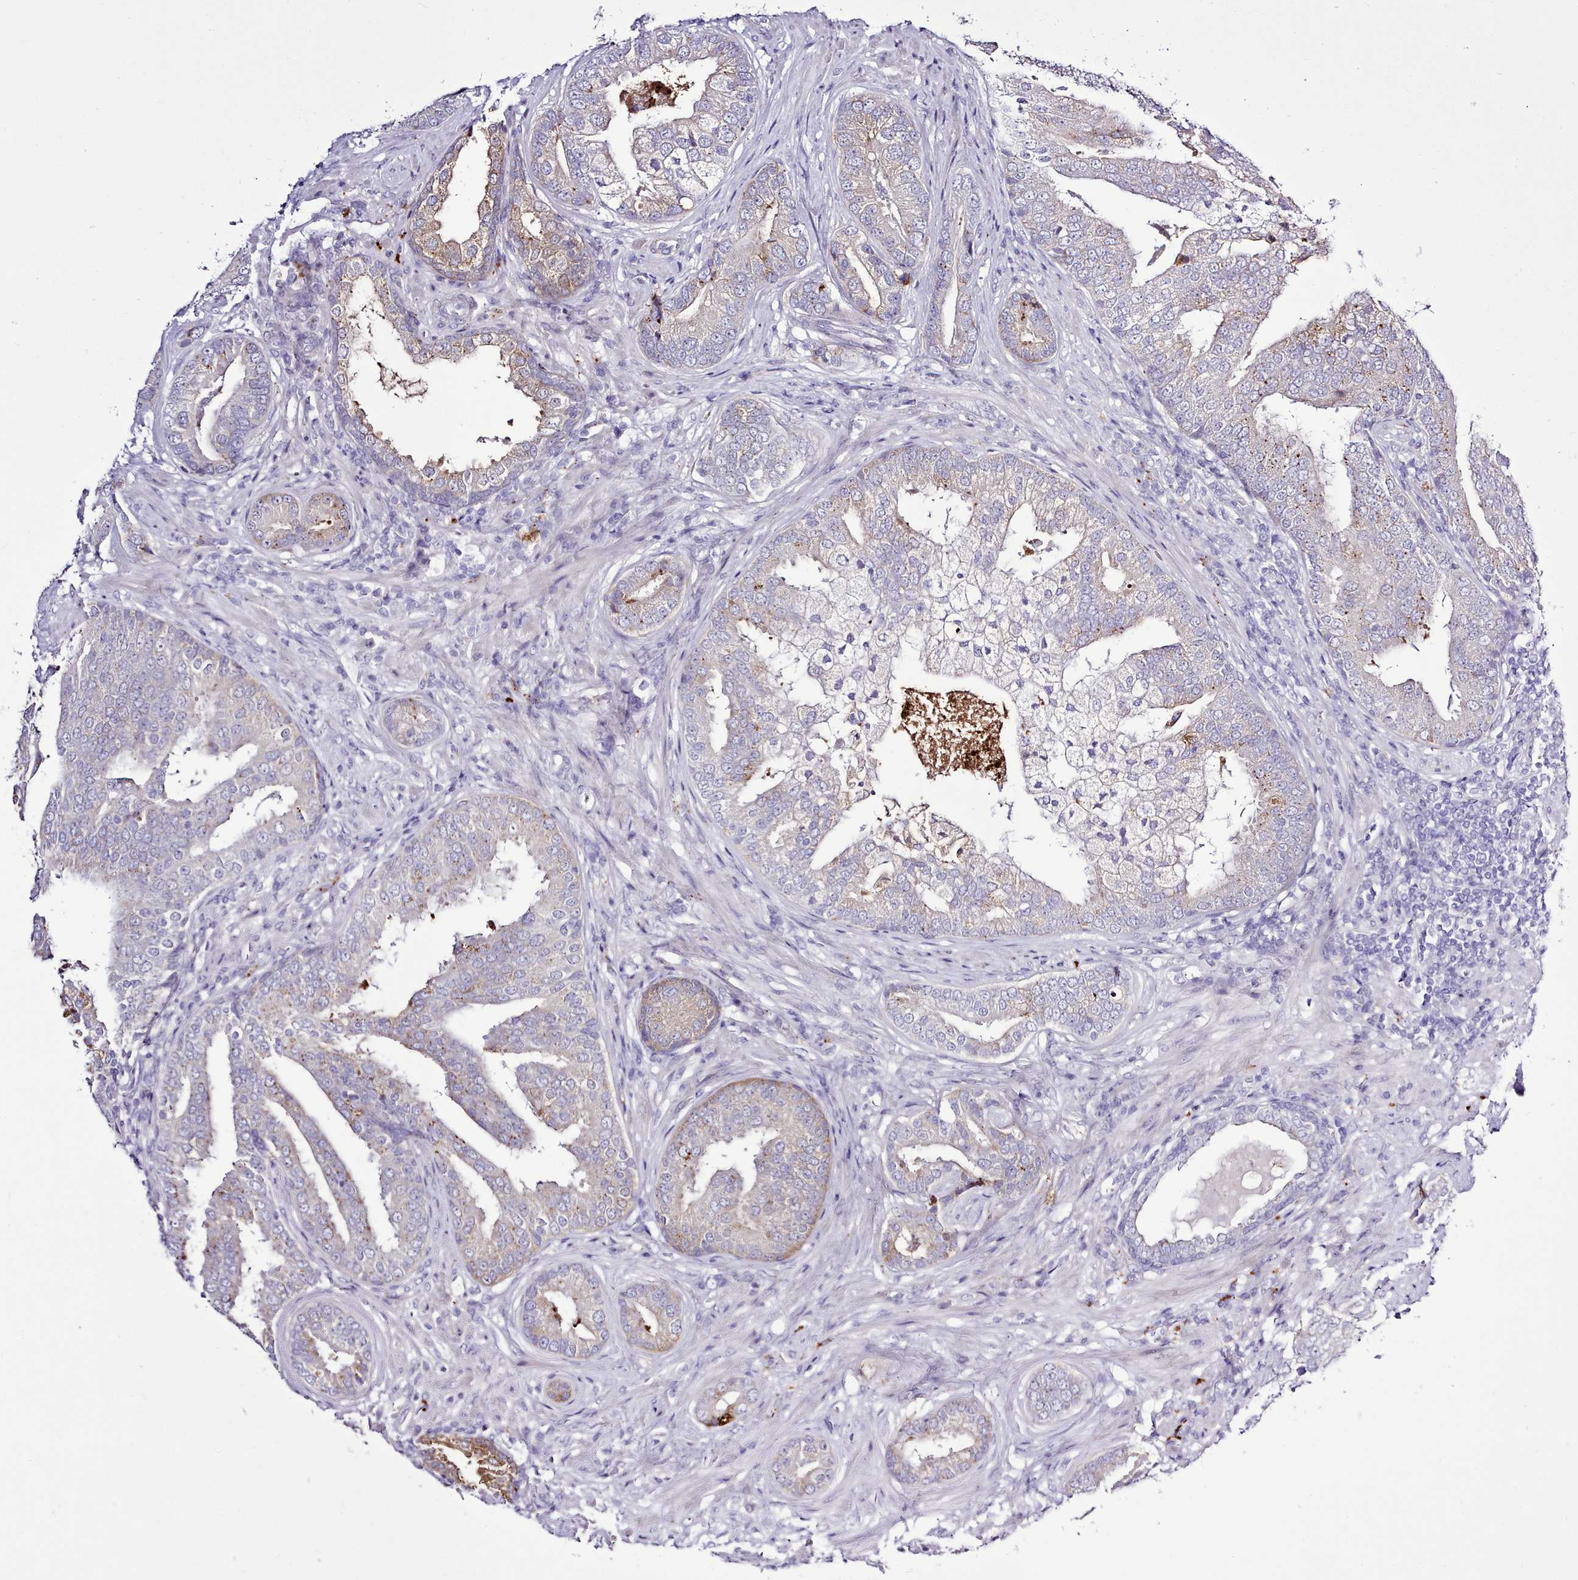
{"staining": {"intensity": "strong", "quantity": "<25%", "location": "cytoplasmic/membranous"}, "tissue": "prostate cancer", "cell_type": "Tumor cells", "image_type": "cancer", "snomed": [{"axis": "morphology", "description": "Adenocarcinoma, High grade"}, {"axis": "topography", "description": "Prostate"}], "caption": "Immunohistochemistry (IHC) micrograph of neoplastic tissue: human prostate high-grade adenocarcinoma stained using immunohistochemistry (IHC) exhibits medium levels of strong protein expression localized specifically in the cytoplasmic/membranous of tumor cells, appearing as a cytoplasmic/membranous brown color.", "gene": "SRD5A1", "patient": {"sex": "male", "age": 55}}